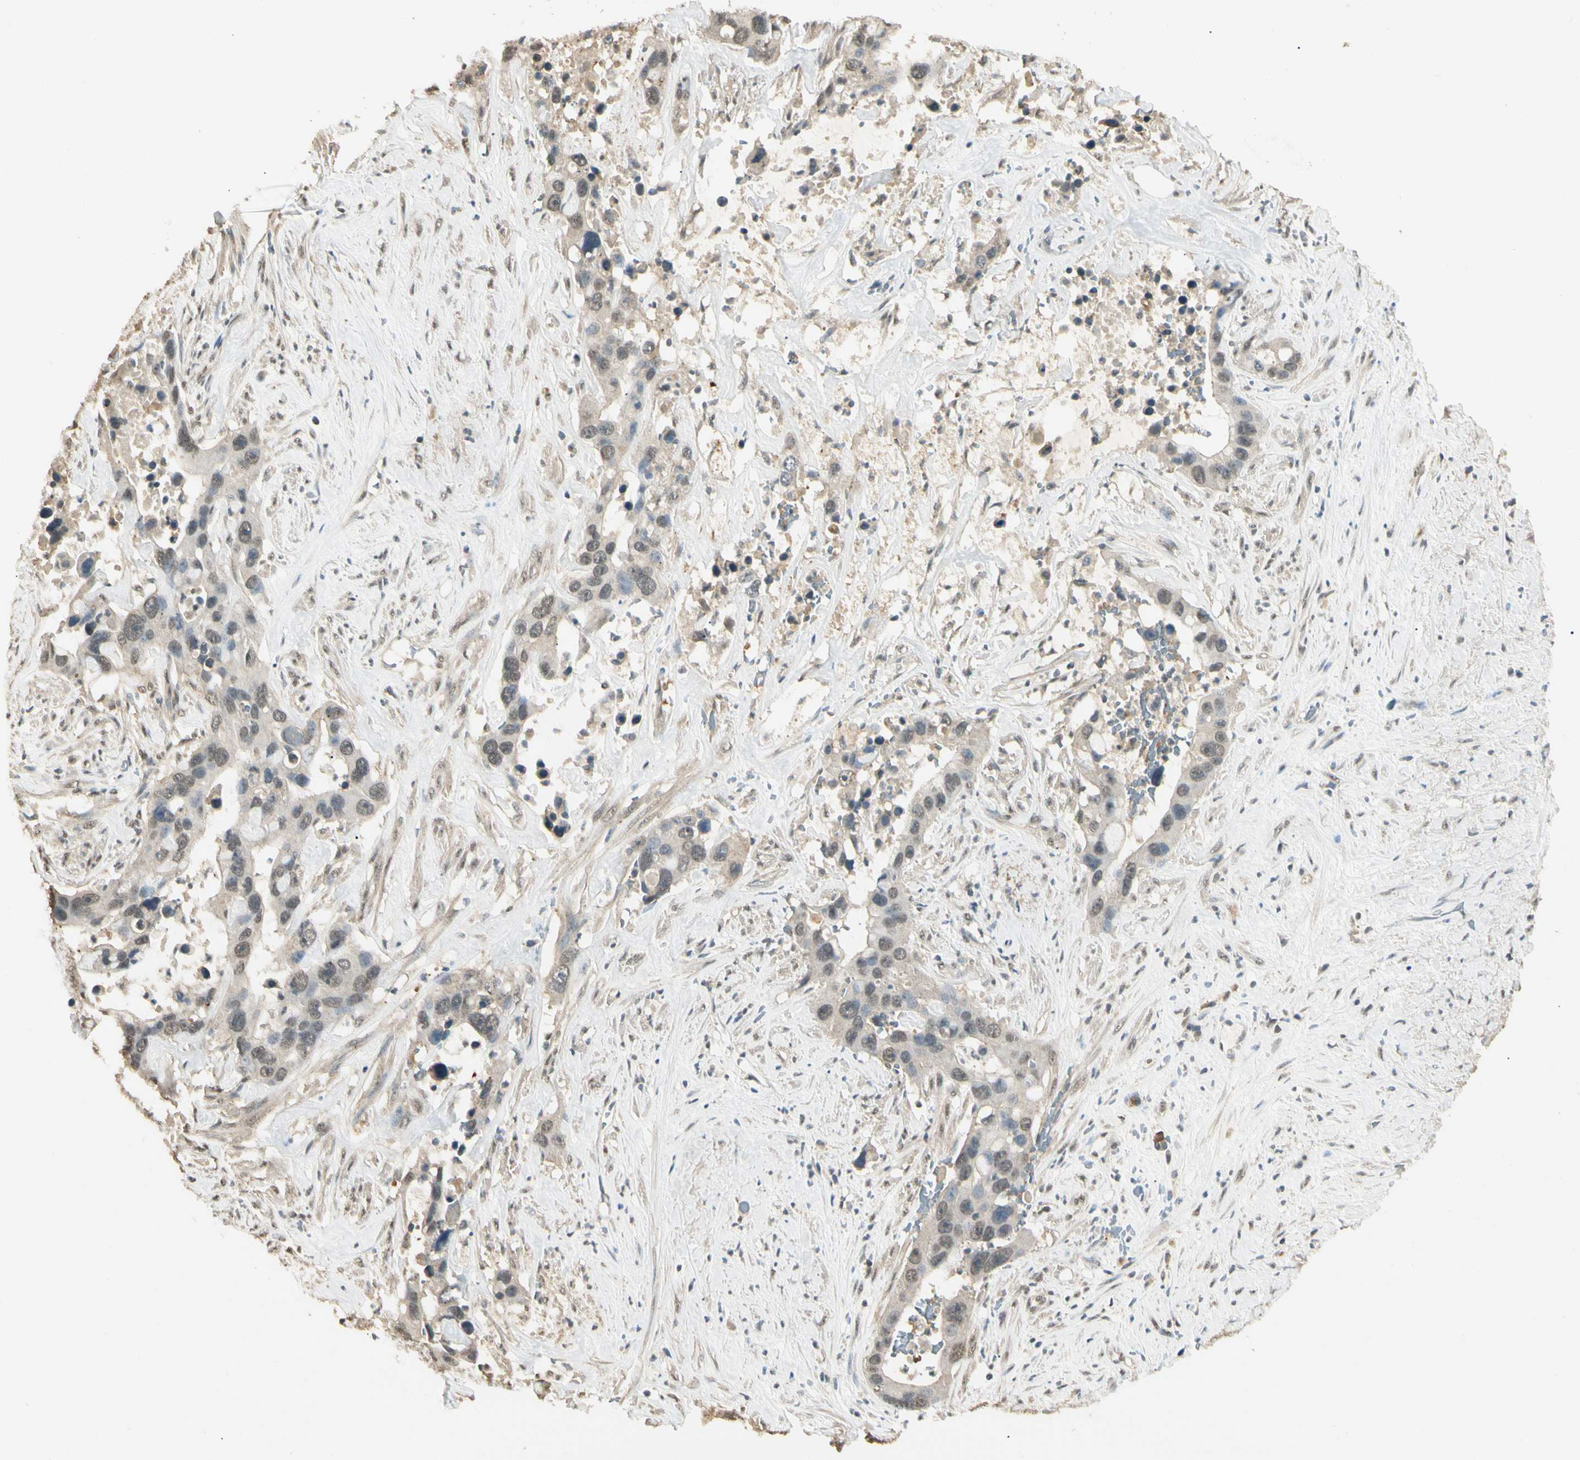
{"staining": {"intensity": "weak", "quantity": "25%-75%", "location": "nuclear"}, "tissue": "liver cancer", "cell_type": "Tumor cells", "image_type": "cancer", "snomed": [{"axis": "morphology", "description": "Cholangiocarcinoma"}, {"axis": "topography", "description": "Liver"}], "caption": "Human liver cancer stained for a protein (brown) demonstrates weak nuclear positive positivity in about 25%-75% of tumor cells.", "gene": "SGCA", "patient": {"sex": "female", "age": 65}}